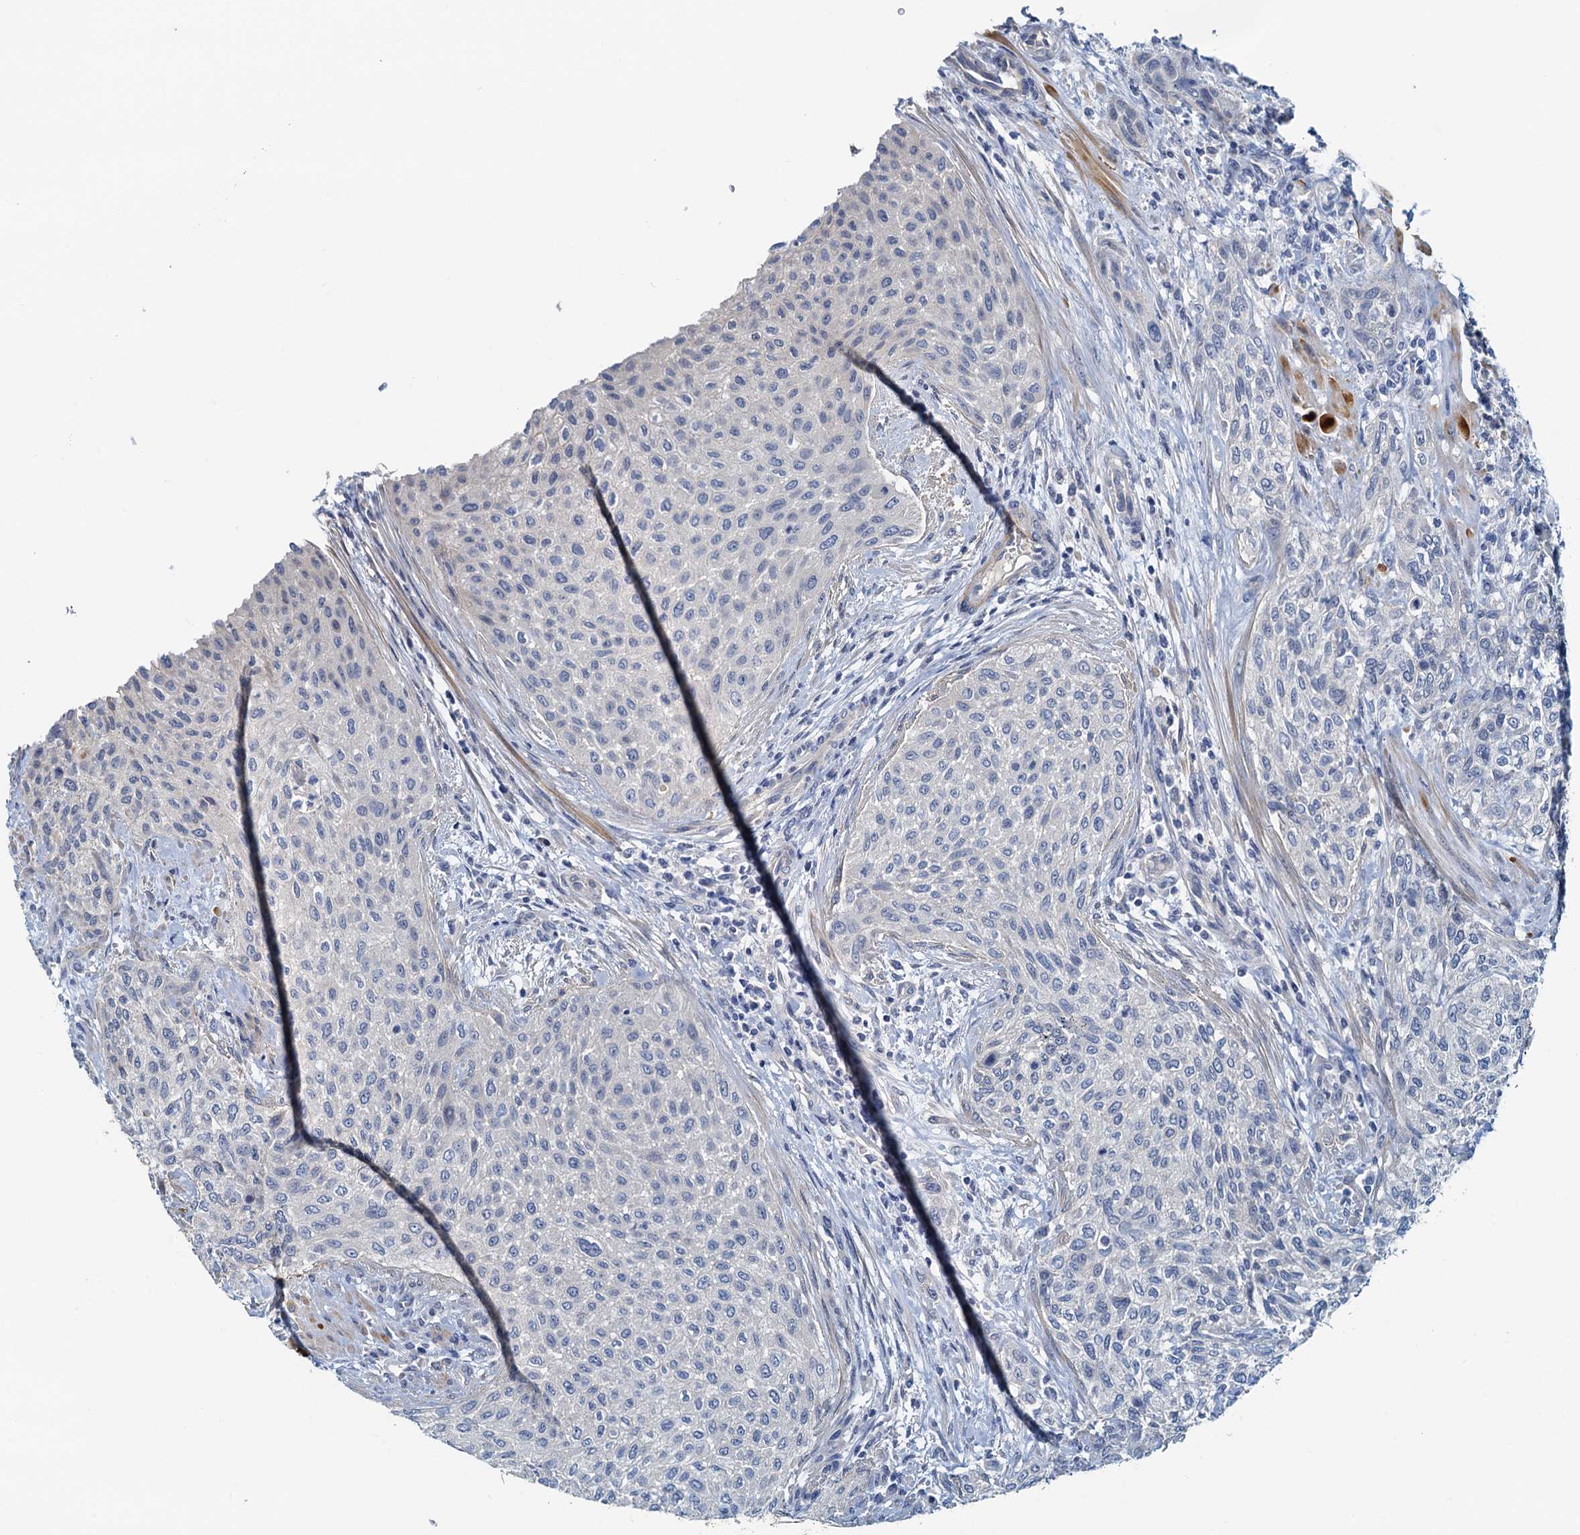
{"staining": {"intensity": "negative", "quantity": "none", "location": "none"}, "tissue": "urothelial cancer", "cell_type": "Tumor cells", "image_type": "cancer", "snomed": [{"axis": "morphology", "description": "Normal tissue, NOS"}, {"axis": "morphology", "description": "Urothelial carcinoma, NOS"}, {"axis": "topography", "description": "Urinary bladder"}, {"axis": "topography", "description": "Peripheral nerve tissue"}], "caption": "There is no significant staining in tumor cells of urothelial cancer.", "gene": "DTD1", "patient": {"sex": "male", "age": 35}}